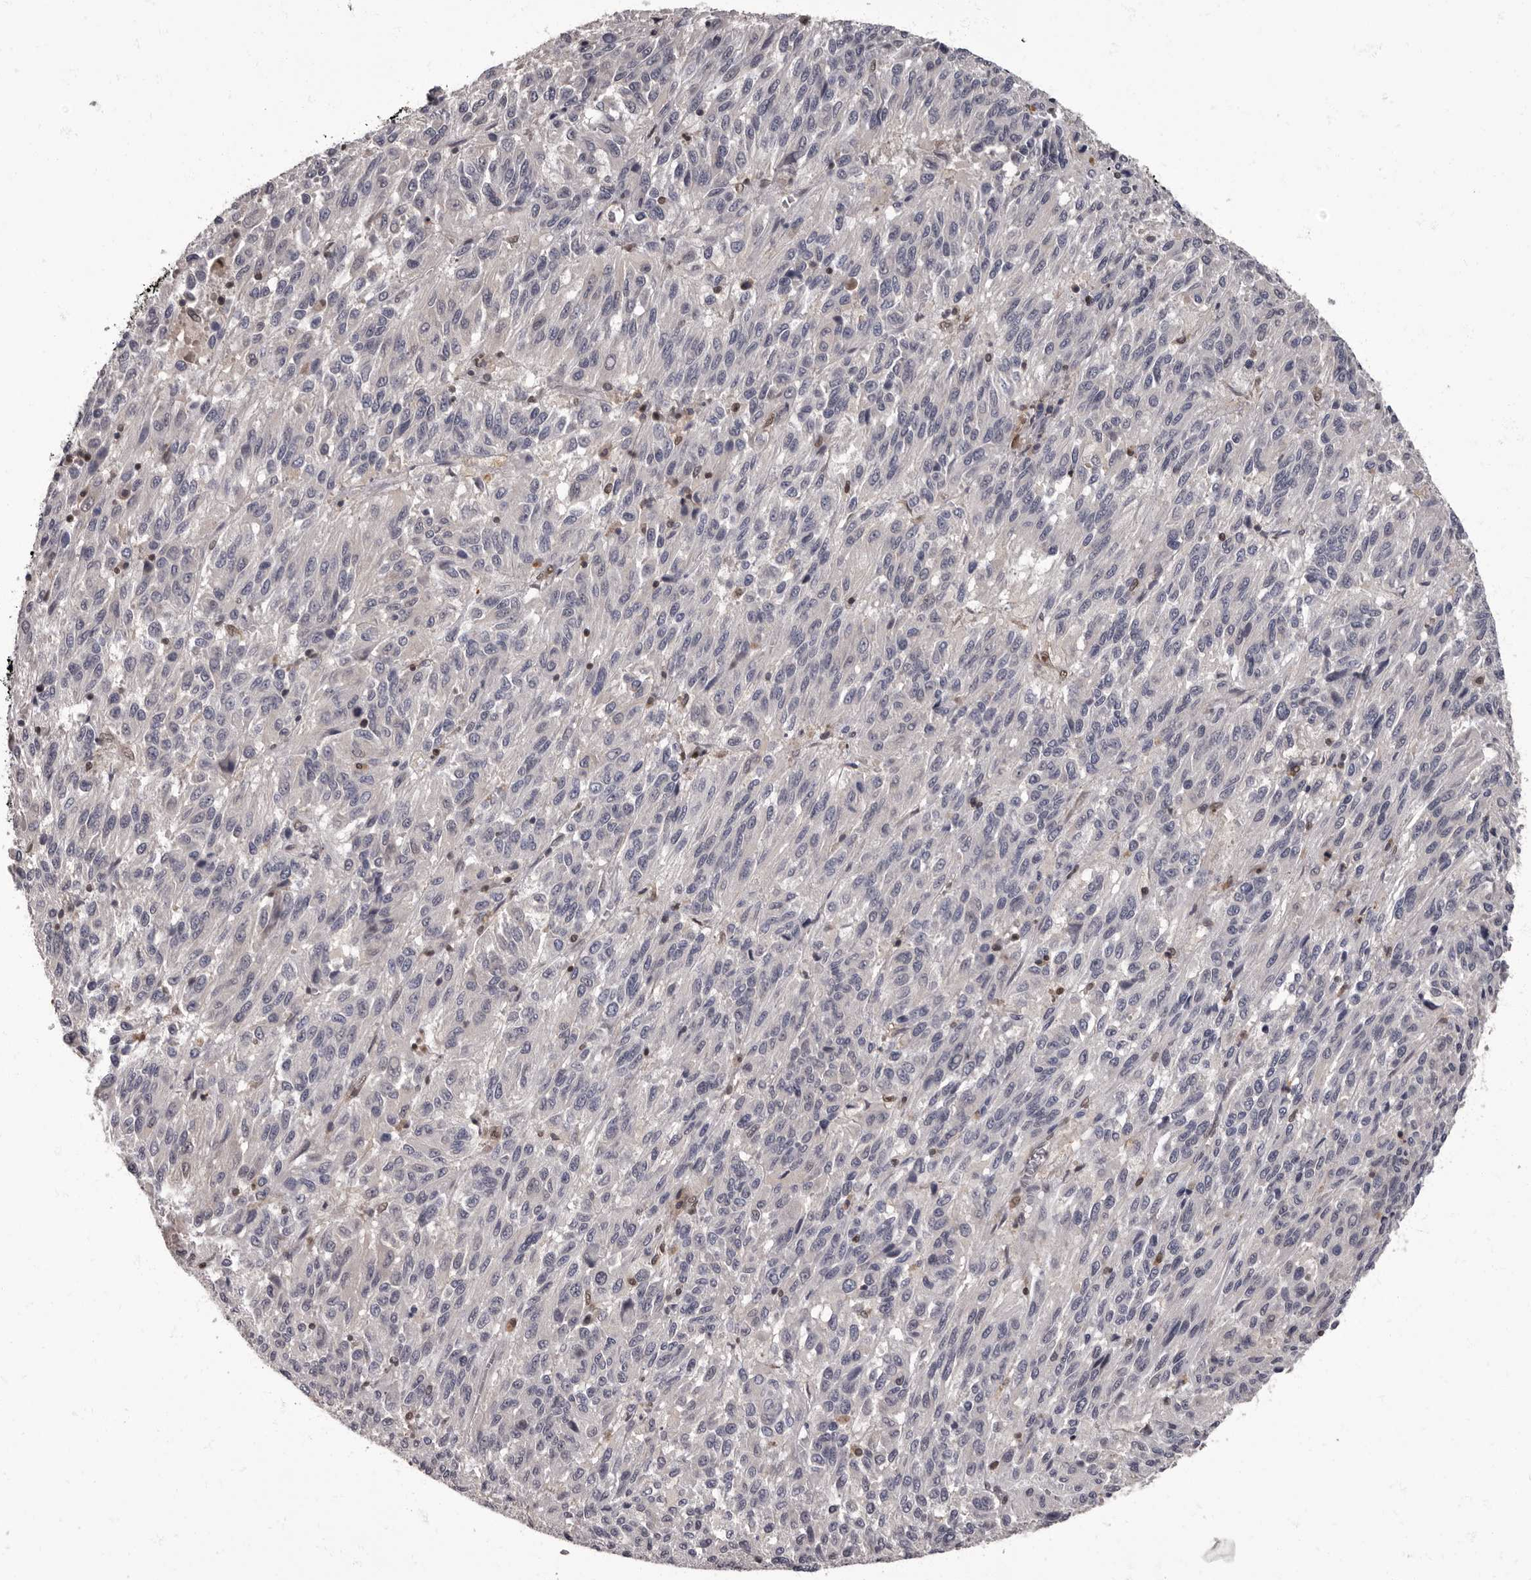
{"staining": {"intensity": "negative", "quantity": "none", "location": "none"}, "tissue": "melanoma", "cell_type": "Tumor cells", "image_type": "cancer", "snomed": [{"axis": "morphology", "description": "Malignant melanoma, Metastatic site"}, {"axis": "topography", "description": "Lung"}], "caption": "Tumor cells are negative for brown protein staining in malignant melanoma (metastatic site). (DAB immunohistochemistry with hematoxylin counter stain).", "gene": "C1orf50", "patient": {"sex": "male", "age": 64}}